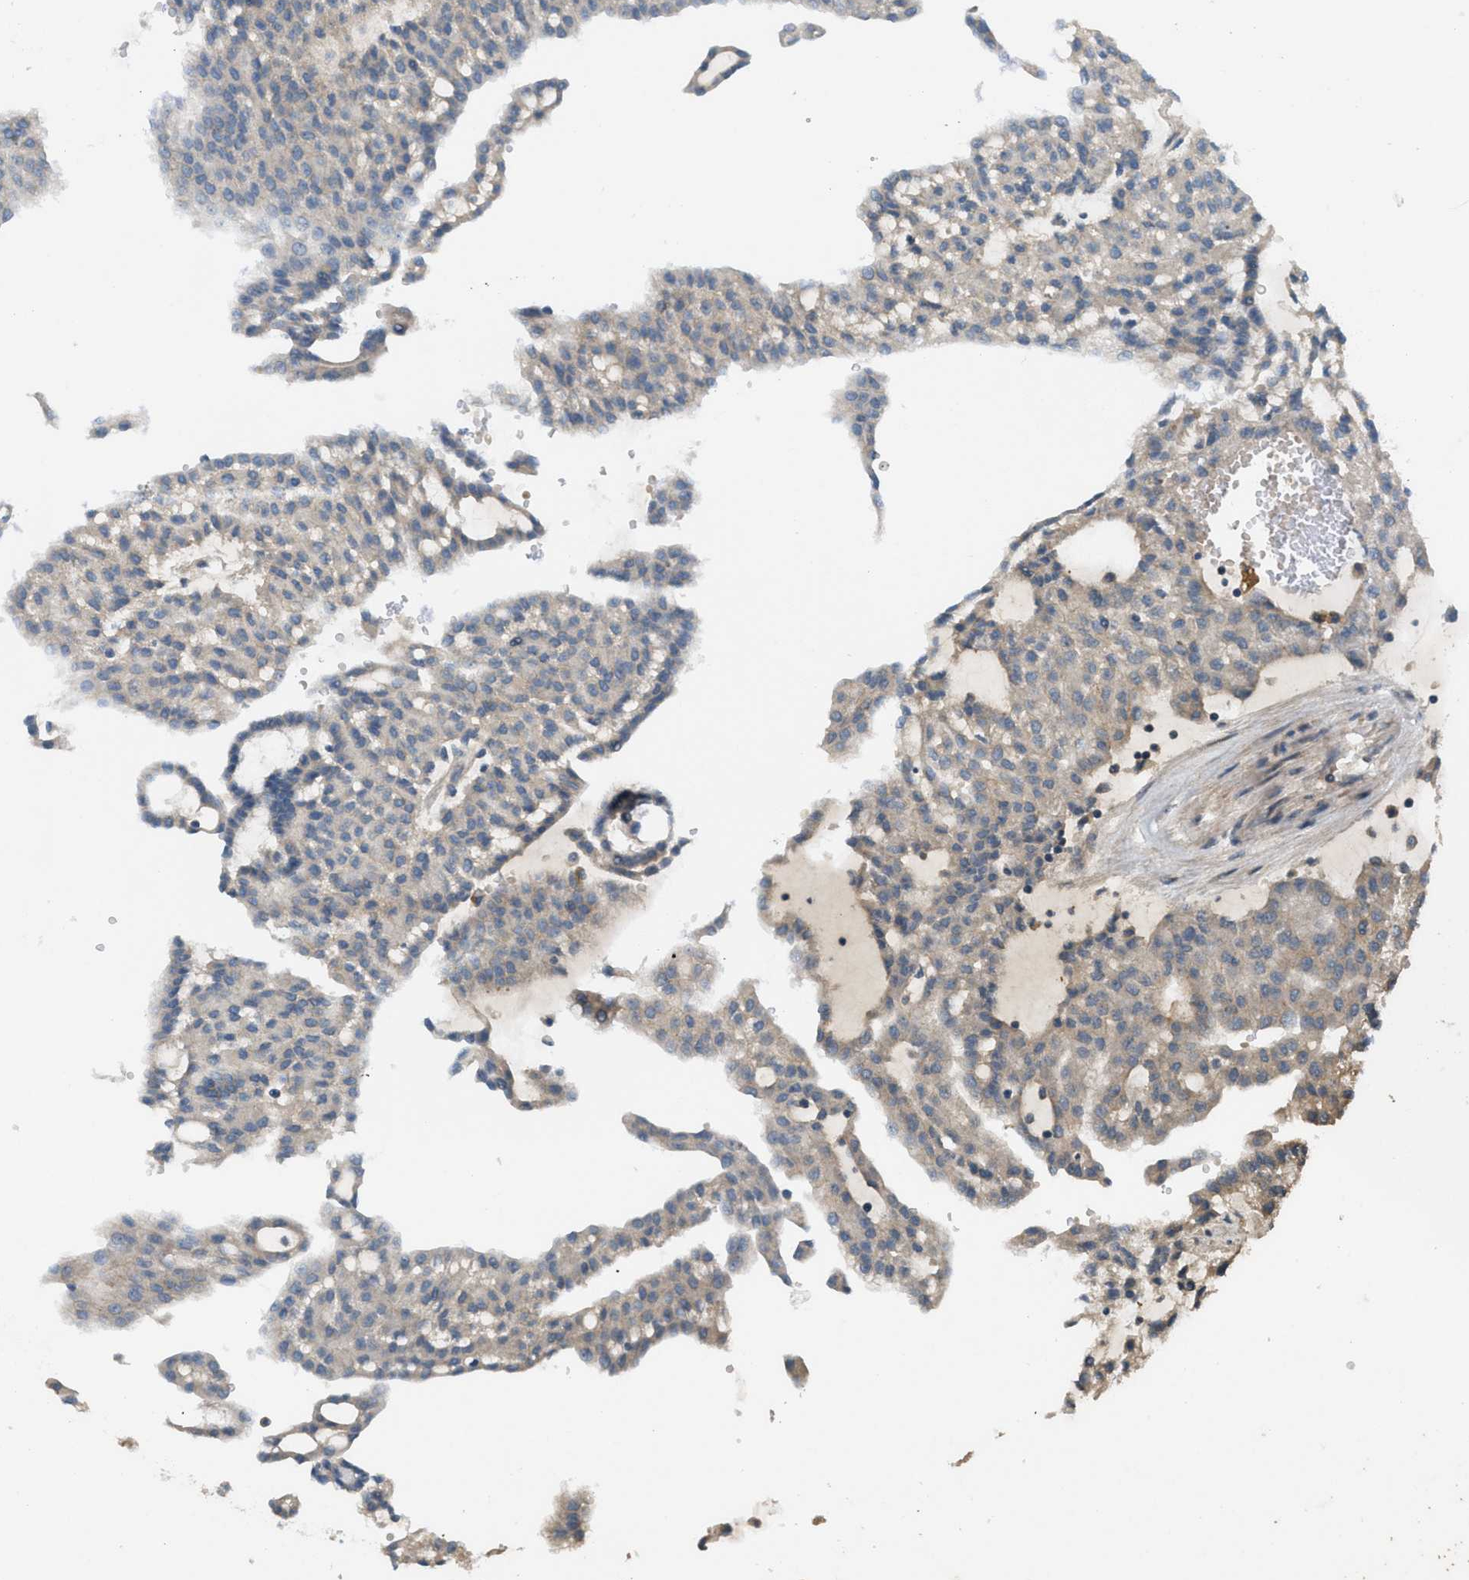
{"staining": {"intensity": "weak", "quantity": ">75%", "location": "cytoplasmic/membranous"}, "tissue": "renal cancer", "cell_type": "Tumor cells", "image_type": "cancer", "snomed": [{"axis": "morphology", "description": "Adenocarcinoma, NOS"}, {"axis": "topography", "description": "Kidney"}], "caption": "Protein expression analysis of human adenocarcinoma (renal) reveals weak cytoplasmic/membranous expression in about >75% of tumor cells.", "gene": "ADCY6", "patient": {"sex": "male", "age": 63}}